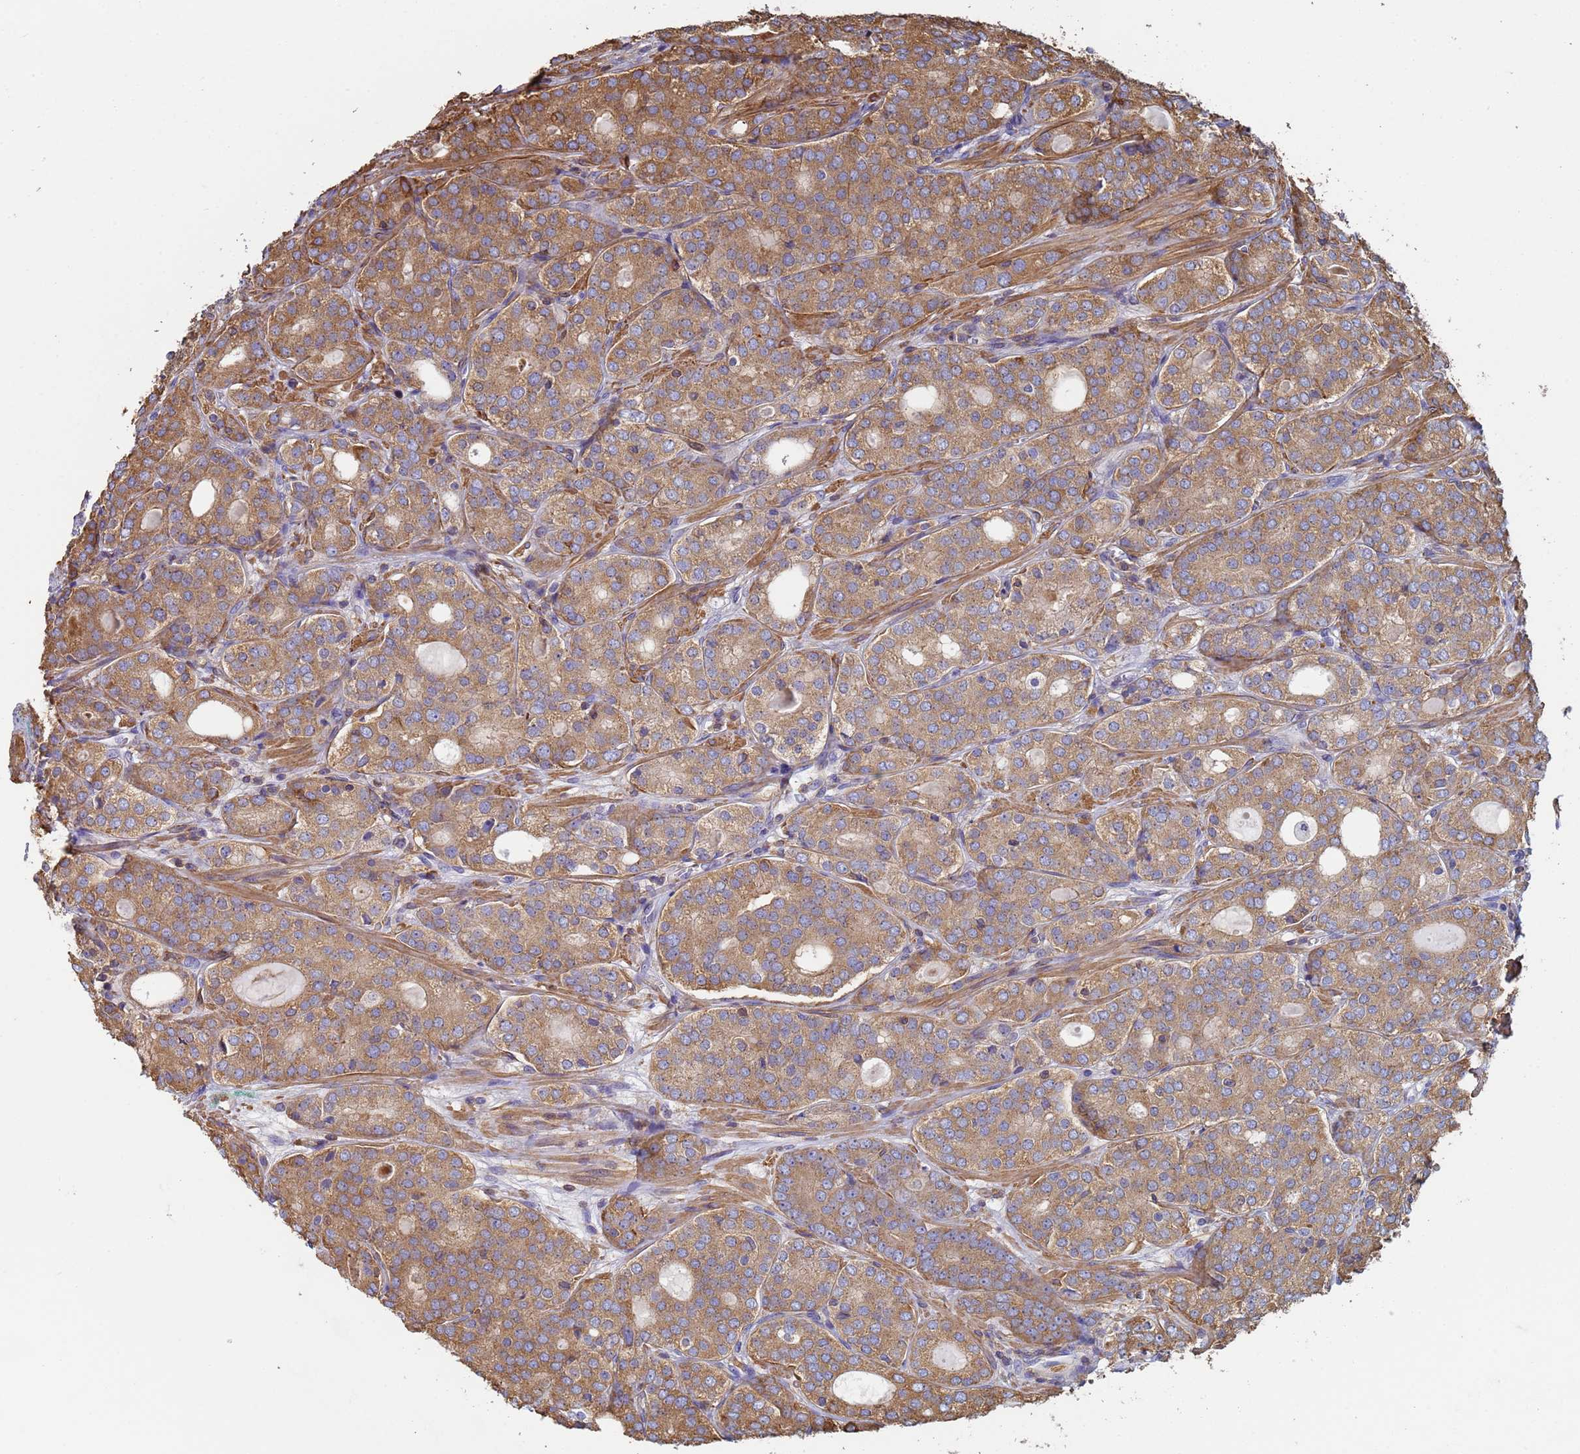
{"staining": {"intensity": "moderate", "quantity": ">75%", "location": "cytoplasmic/membranous"}, "tissue": "prostate cancer", "cell_type": "Tumor cells", "image_type": "cancer", "snomed": [{"axis": "morphology", "description": "Adenocarcinoma, High grade"}, {"axis": "topography", "description": "Prostate"}], "caption": "A medium amount of moderate cytoplasmic/membranous staining is present in about >75% of tumor cells in prostate high-grade adenocarcinoma tissue. (DAB IHC, brown staining for protein, blue staining for nuclei).", "gene": "ZNG1B", "patient": {"sex": "male", "age": 64}}